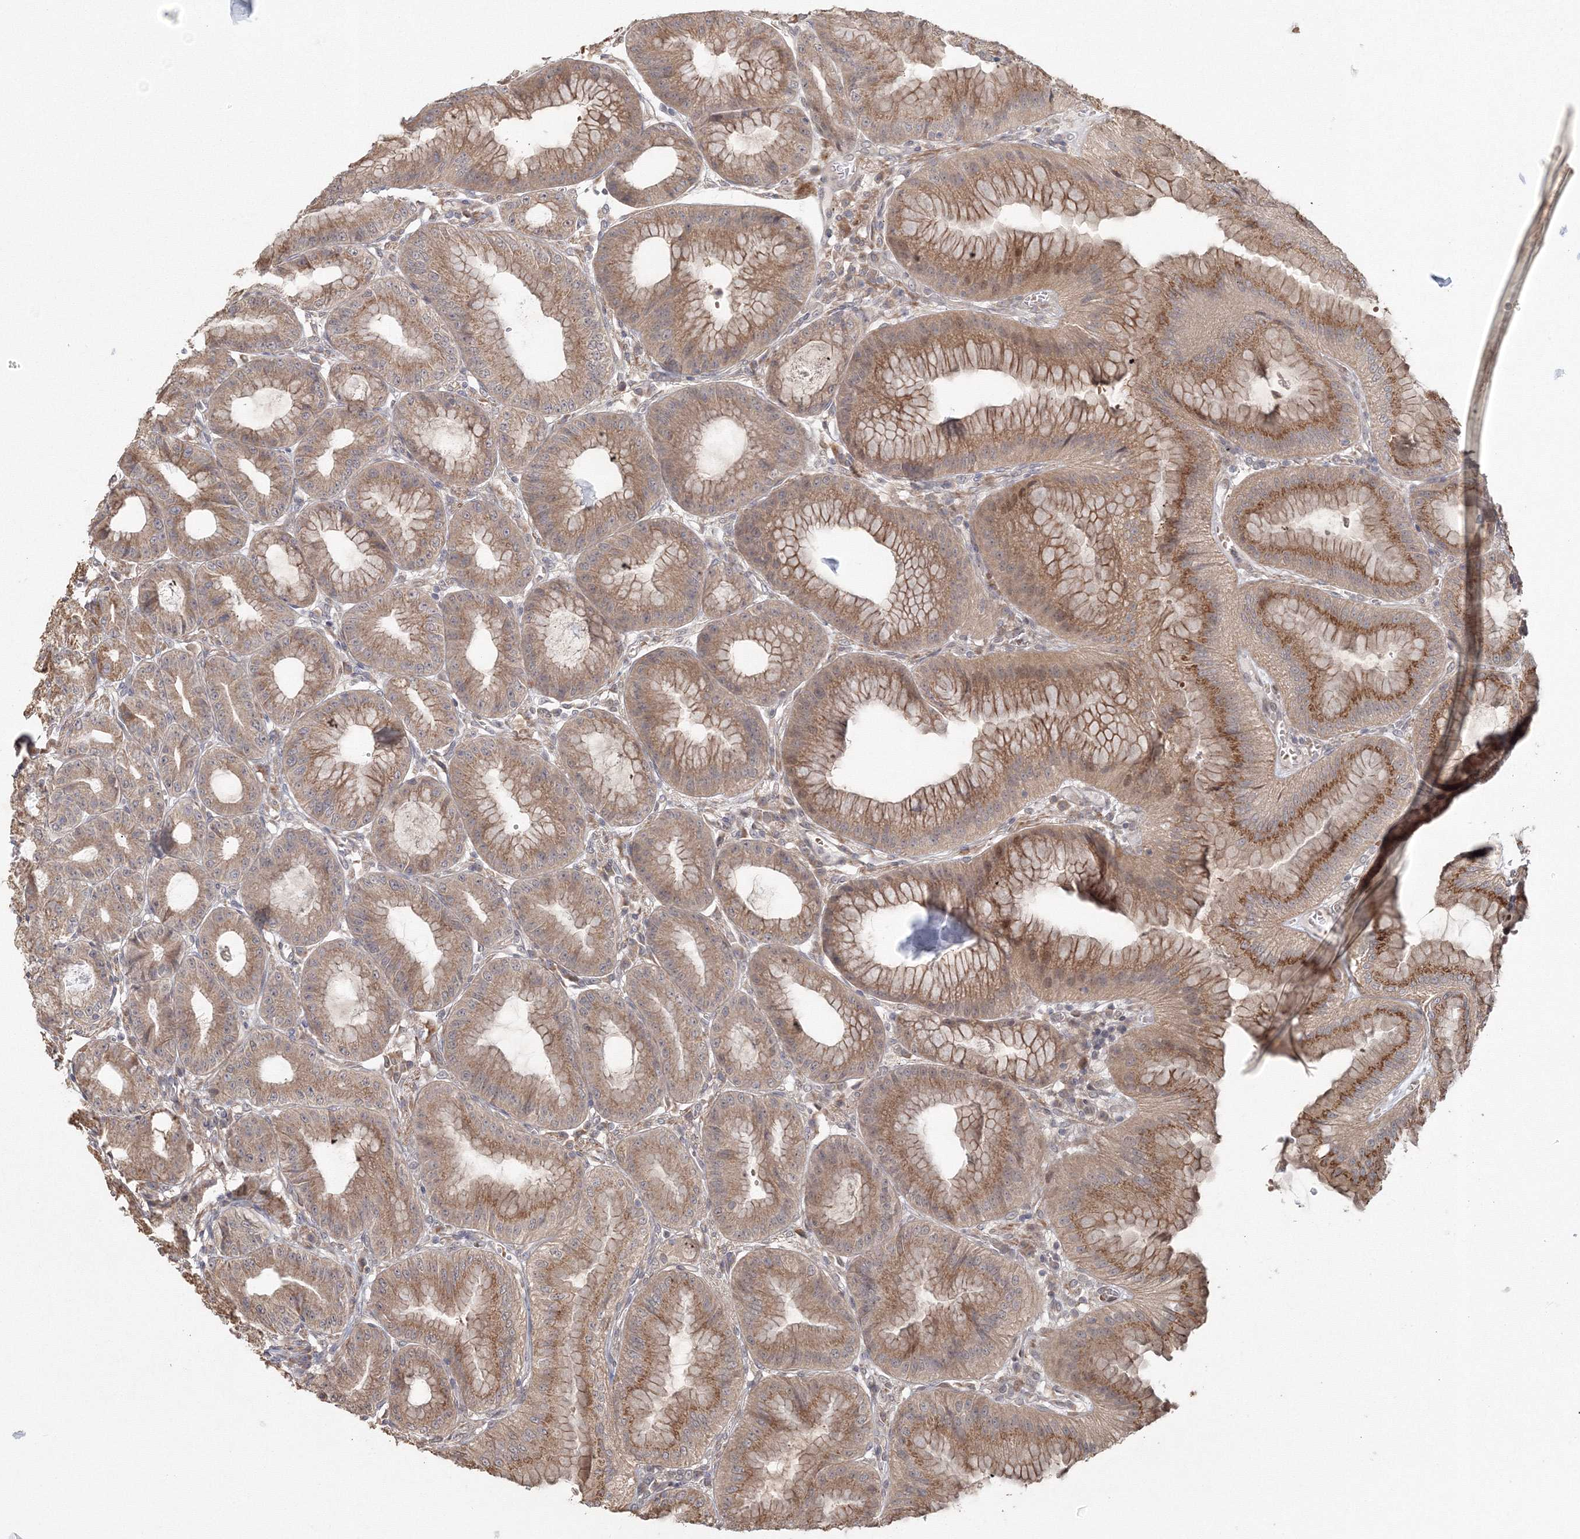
{"staining": {"intensity": "moderate", "quantity": ">75%", "location": "cytoplasmic/membranous"}, "tissue": "stomach", "cell_type": "Glandular cells", "image_type": "normal", "snomed": [{"axis": "morphology", "description": "Normal tissue, NOS"}, {"axis": "topography", "description": "Stomach, lower"}], "caption": "Stomach stained with DAB (3,3'-diaminobenzidine) immunohistochemistry displays medium levels of moderate cytoplasmic/membranous positivity in approximately >75% of glandular cells.", "gene": "TACC2", "patient": {"sex": "male", "age": 71}}